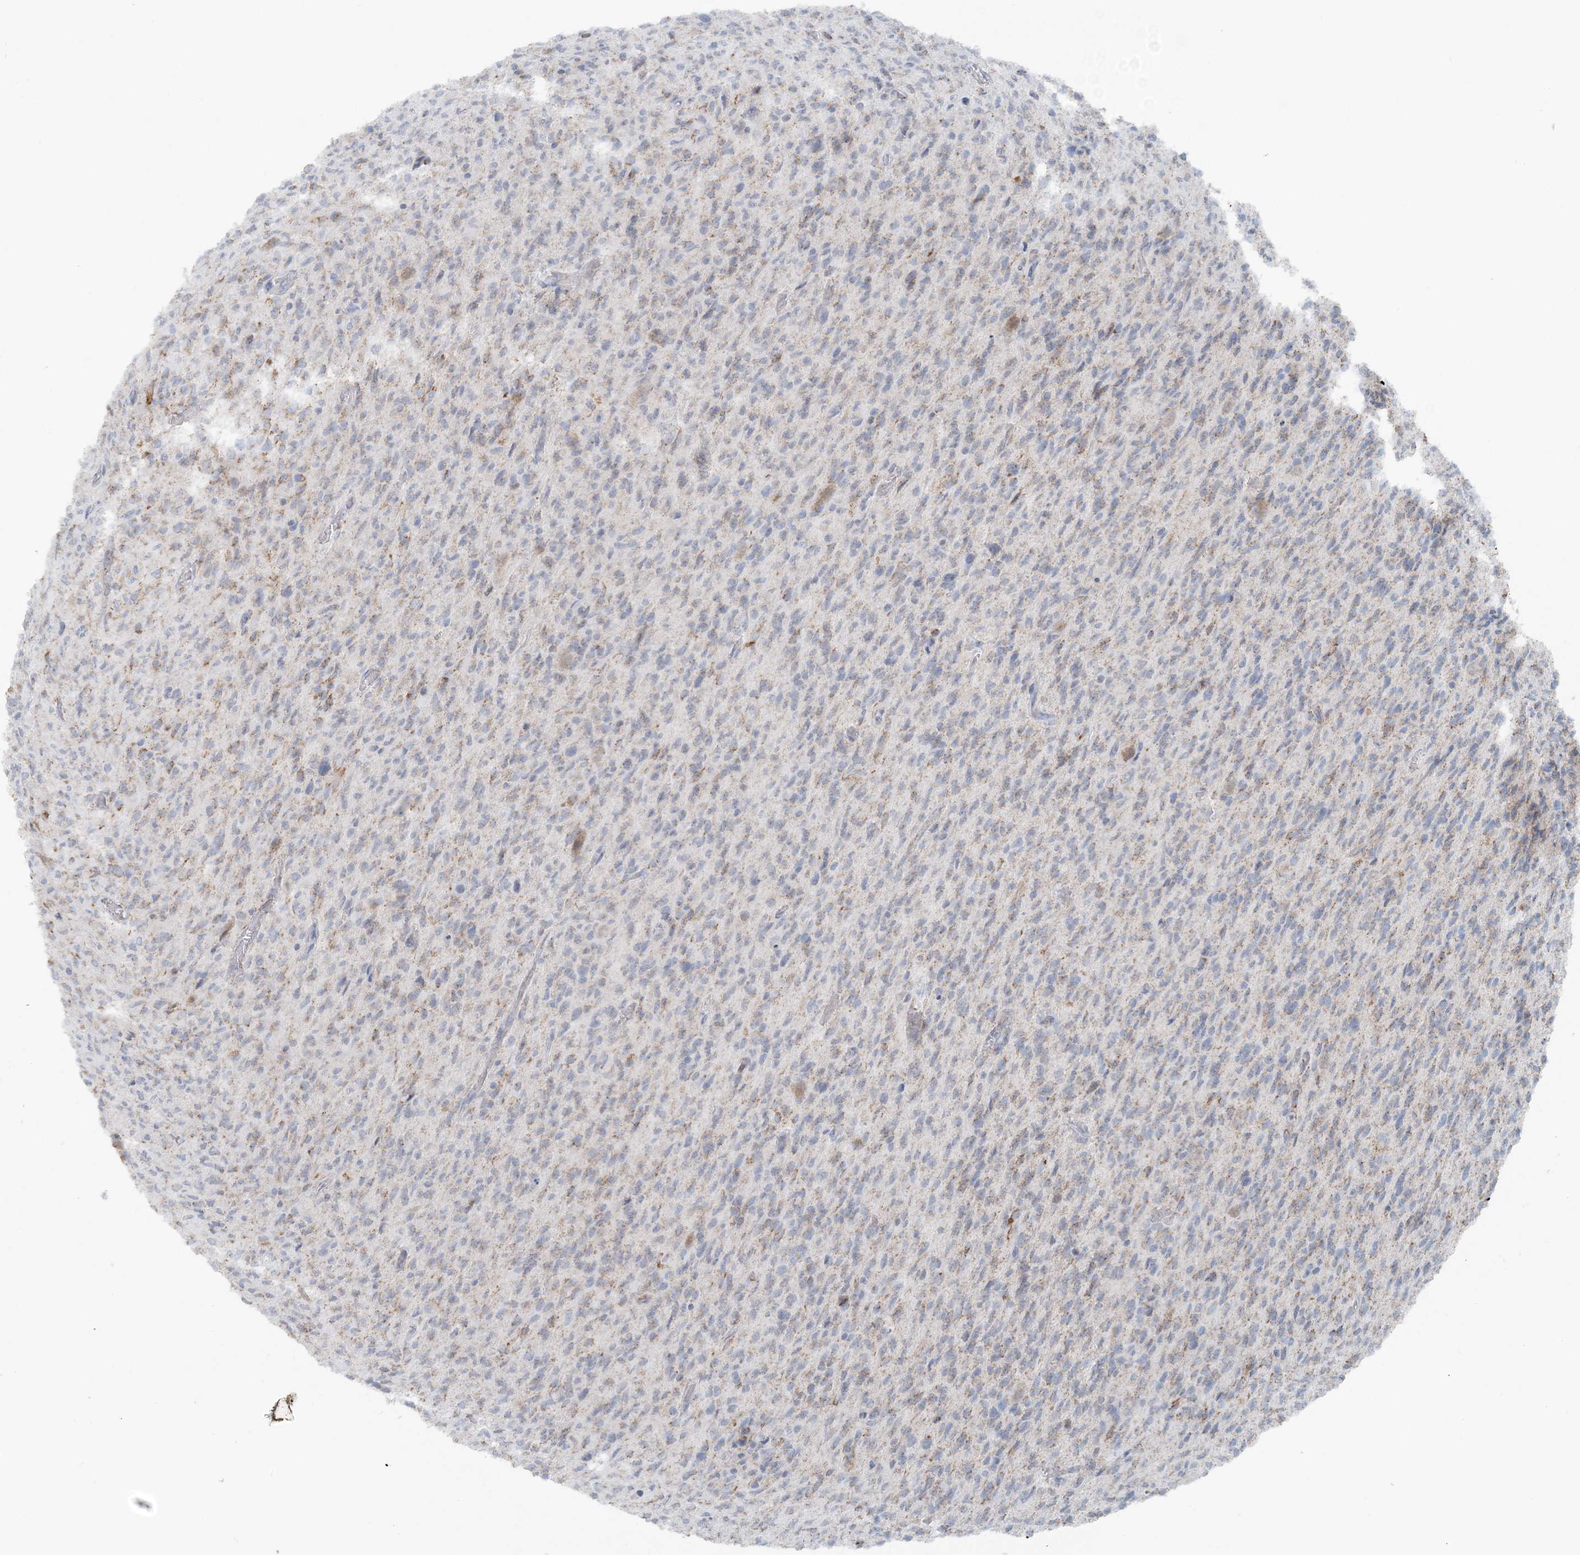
{"staining": {"intensity": "weak", "quantity": "<25%", "location": "cytoplasmic/membranous"}, "tissue": "glioma", "cell_type": "Tumor cells", "image_type": "cancer", "snomed": [{"axis": "morphology", "description": "Glioma, malignant, High grade"}, {"axis": "topography", "description": "Brain"}], "caption": "Protein analysis of malignant glioma (high-grade) exhibits no significant expression in tumor cells.", "gene": "PCCB", "patient": {"sex": "female", "age": 57}}